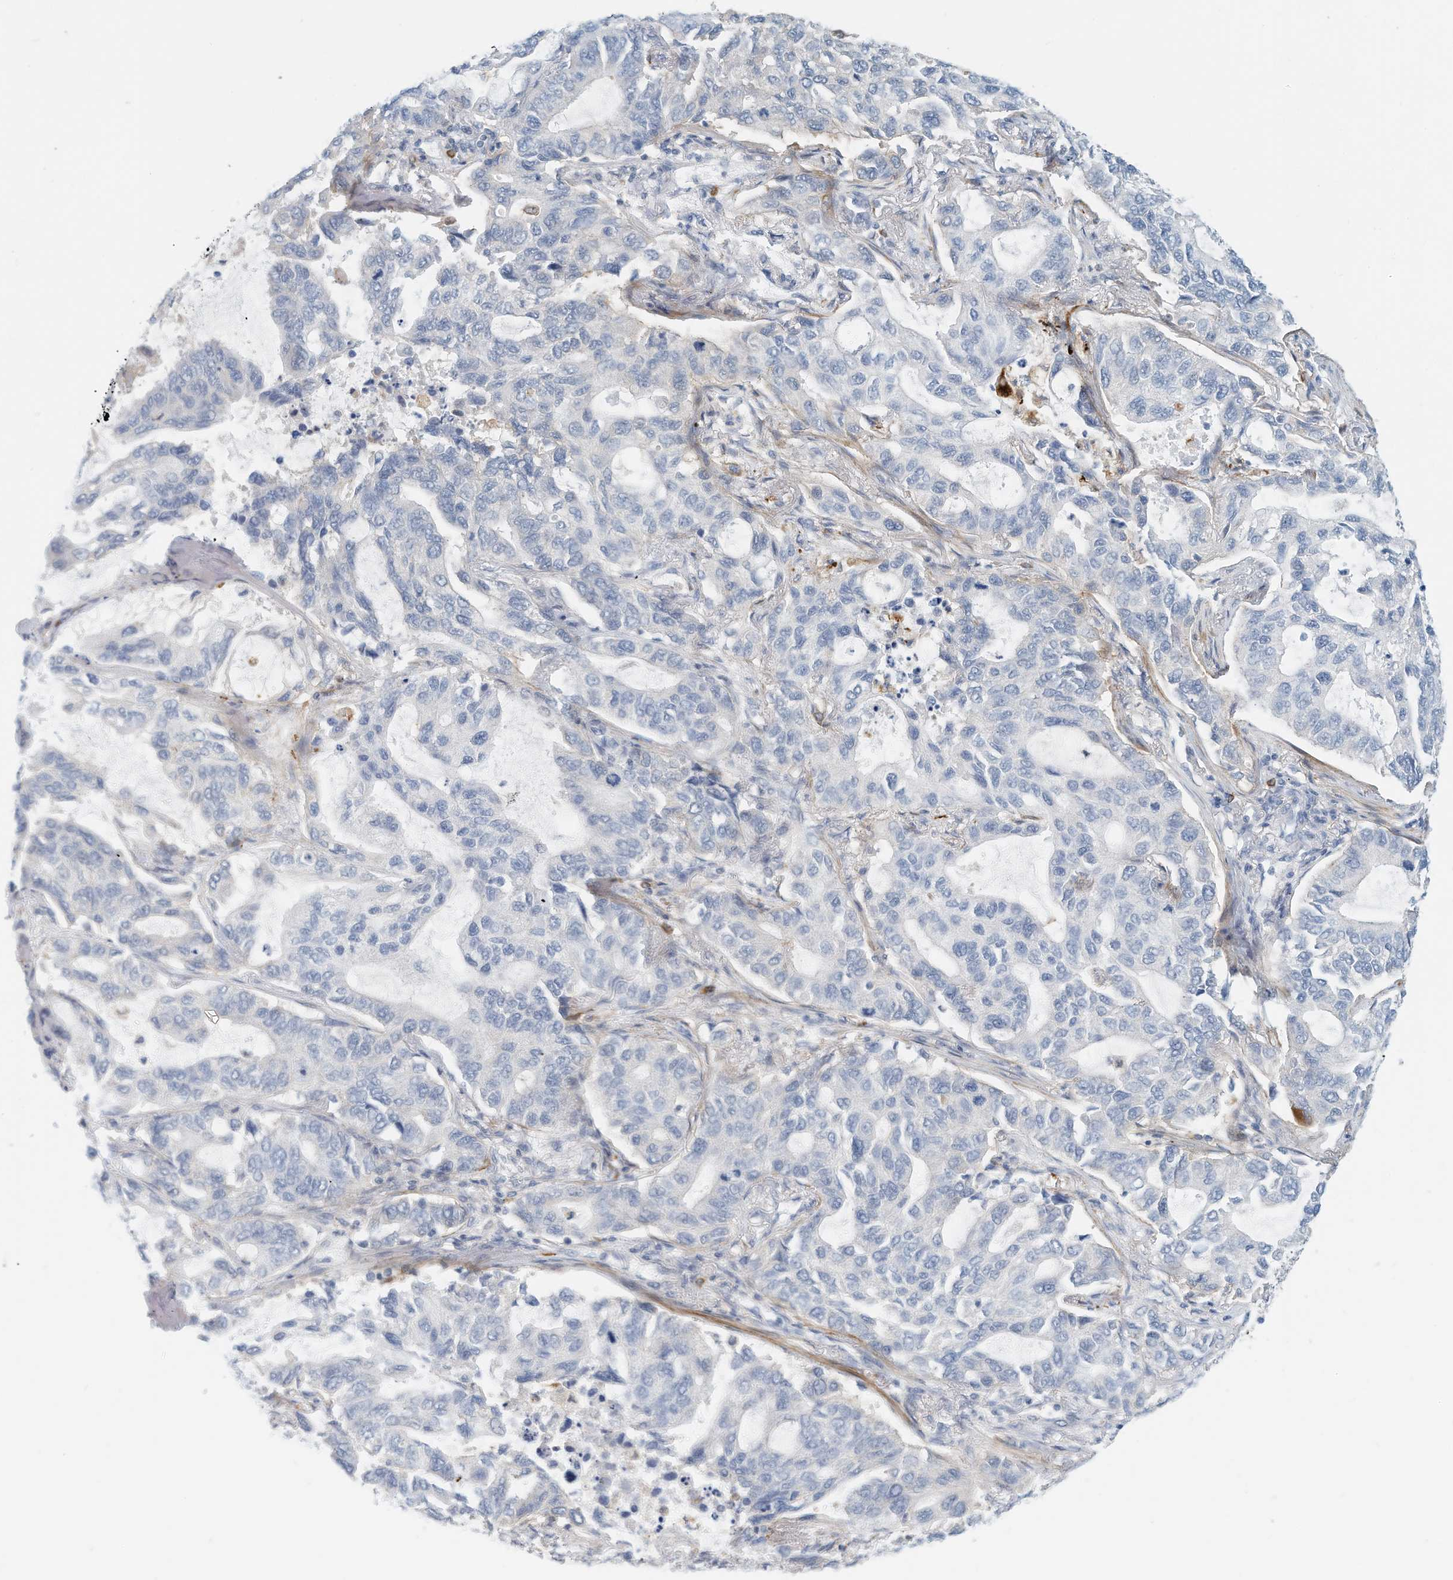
{"staining": {"intensity": "negative", "quantity": "none", "location": "none"}, "tissue": "lung cancer", "cell_type": "Tumor cells", "image_type": "cancer", "snomed": [{"axis": "morphology", "description": "Adenocarcinoma, NOS"}, {"axis": "topography", "description": "Lung"}], "caption": "Immunohistochemical staining of human lung adenocarcinoma exhibits no significant staining in tumor cells.", "gene": "MICAL1", "patient": {"sex": "male", "age": 64}}